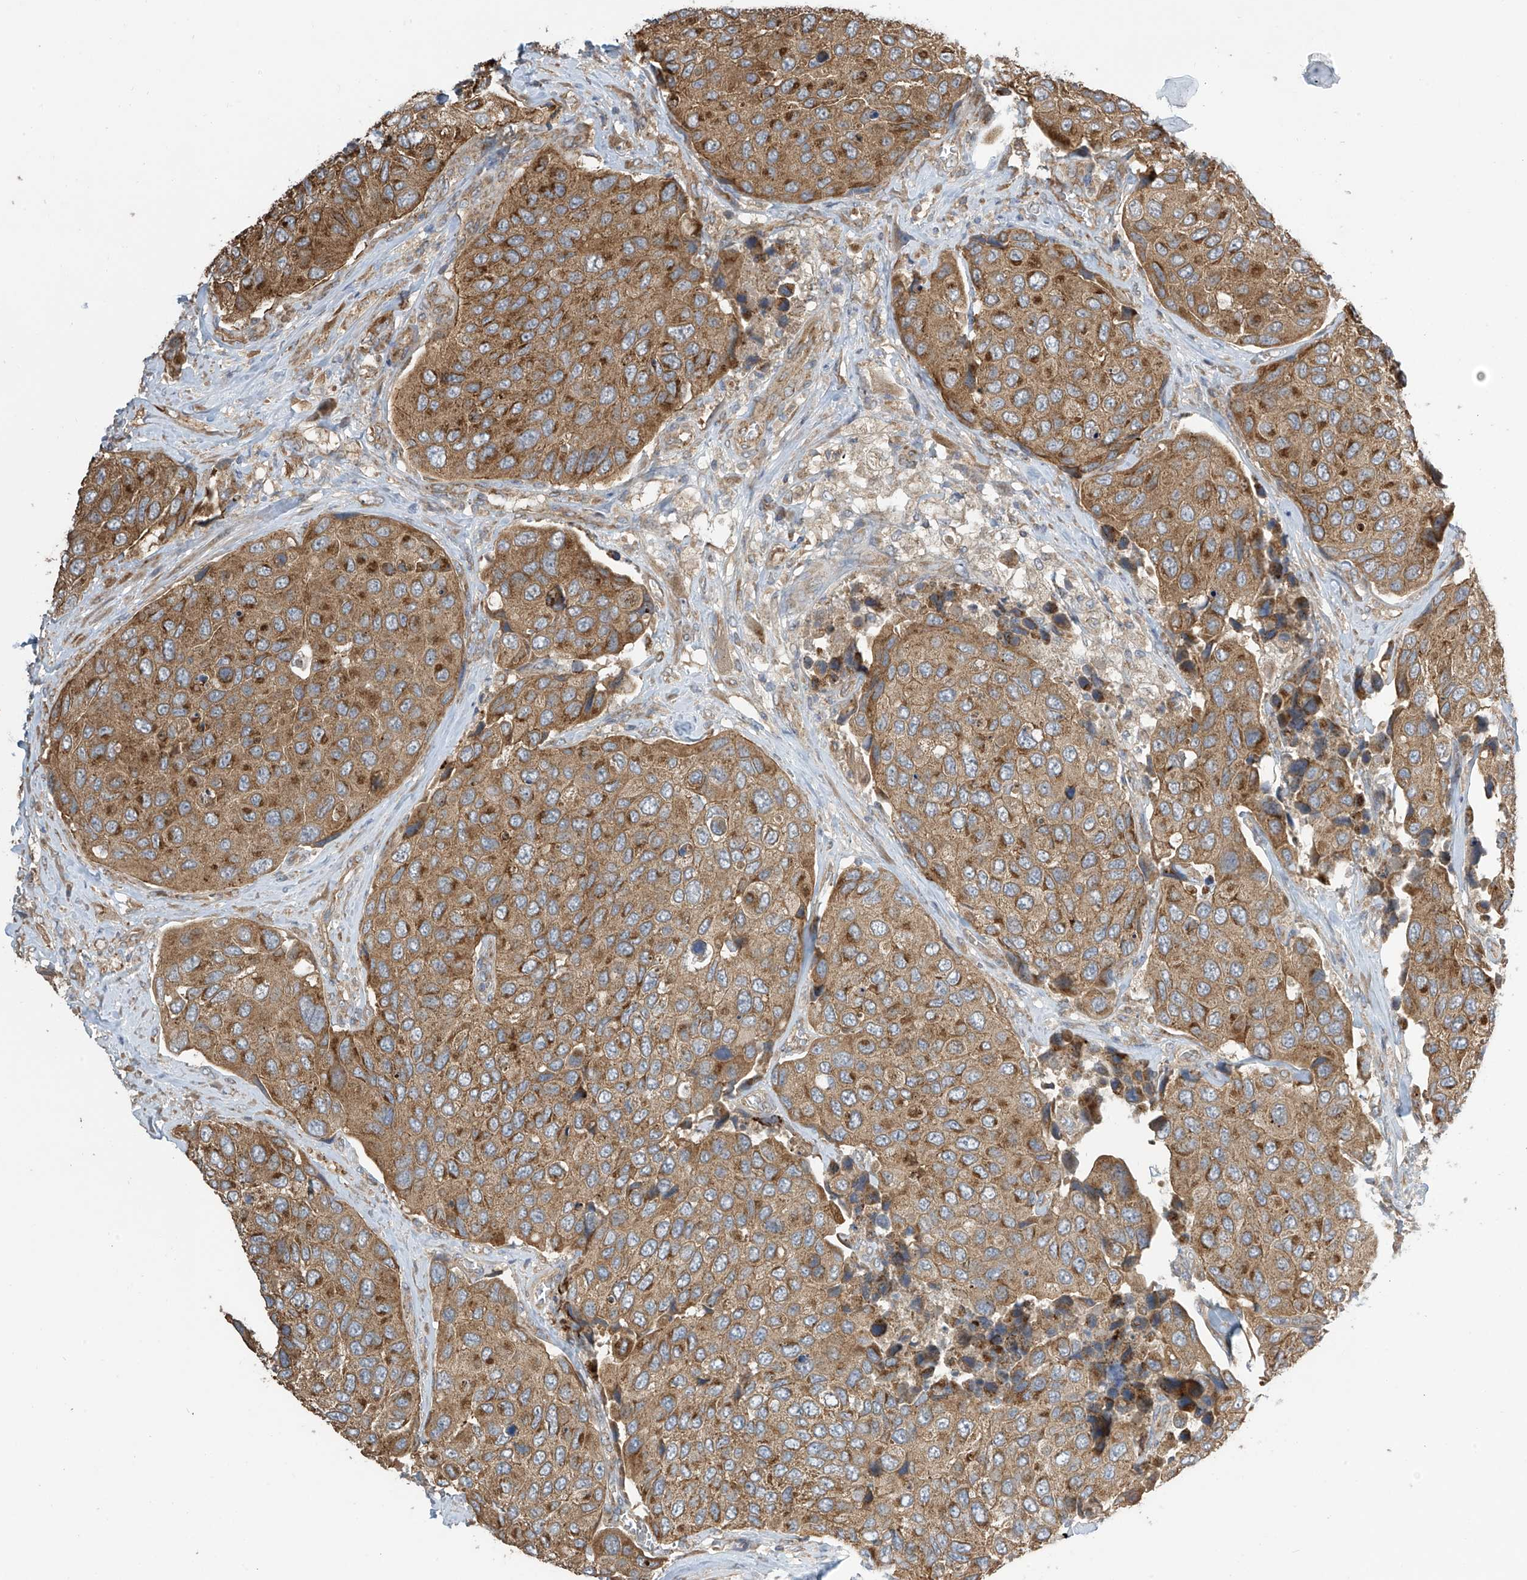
{"staining": {"intensity": "moderate", "quantity": ">75%", "location": "cytoplasmic/membranous"}, "tissue": "urothelial cancer", "cell_type": "Tumor cells", "image_type": "cancer", "snomed": [{"axis": "morphology", "description": "Urothelial carcinoma, High grade"}, {"axis": "topography", "description": "Urinary bladder"}], "caption": "High-magnification brightfield microscopy of urothelial cancer stained with DAB (3,3'-diaminobenzidine) (brown) and counterstained with hematoxylin (blue). tumor cells exhibit moderate cytoplasmic/membranous expression is appreciated in approximately>75% of cells.", "gene": "PNPT1", "patient": {"sex": "male", "age": 74}}